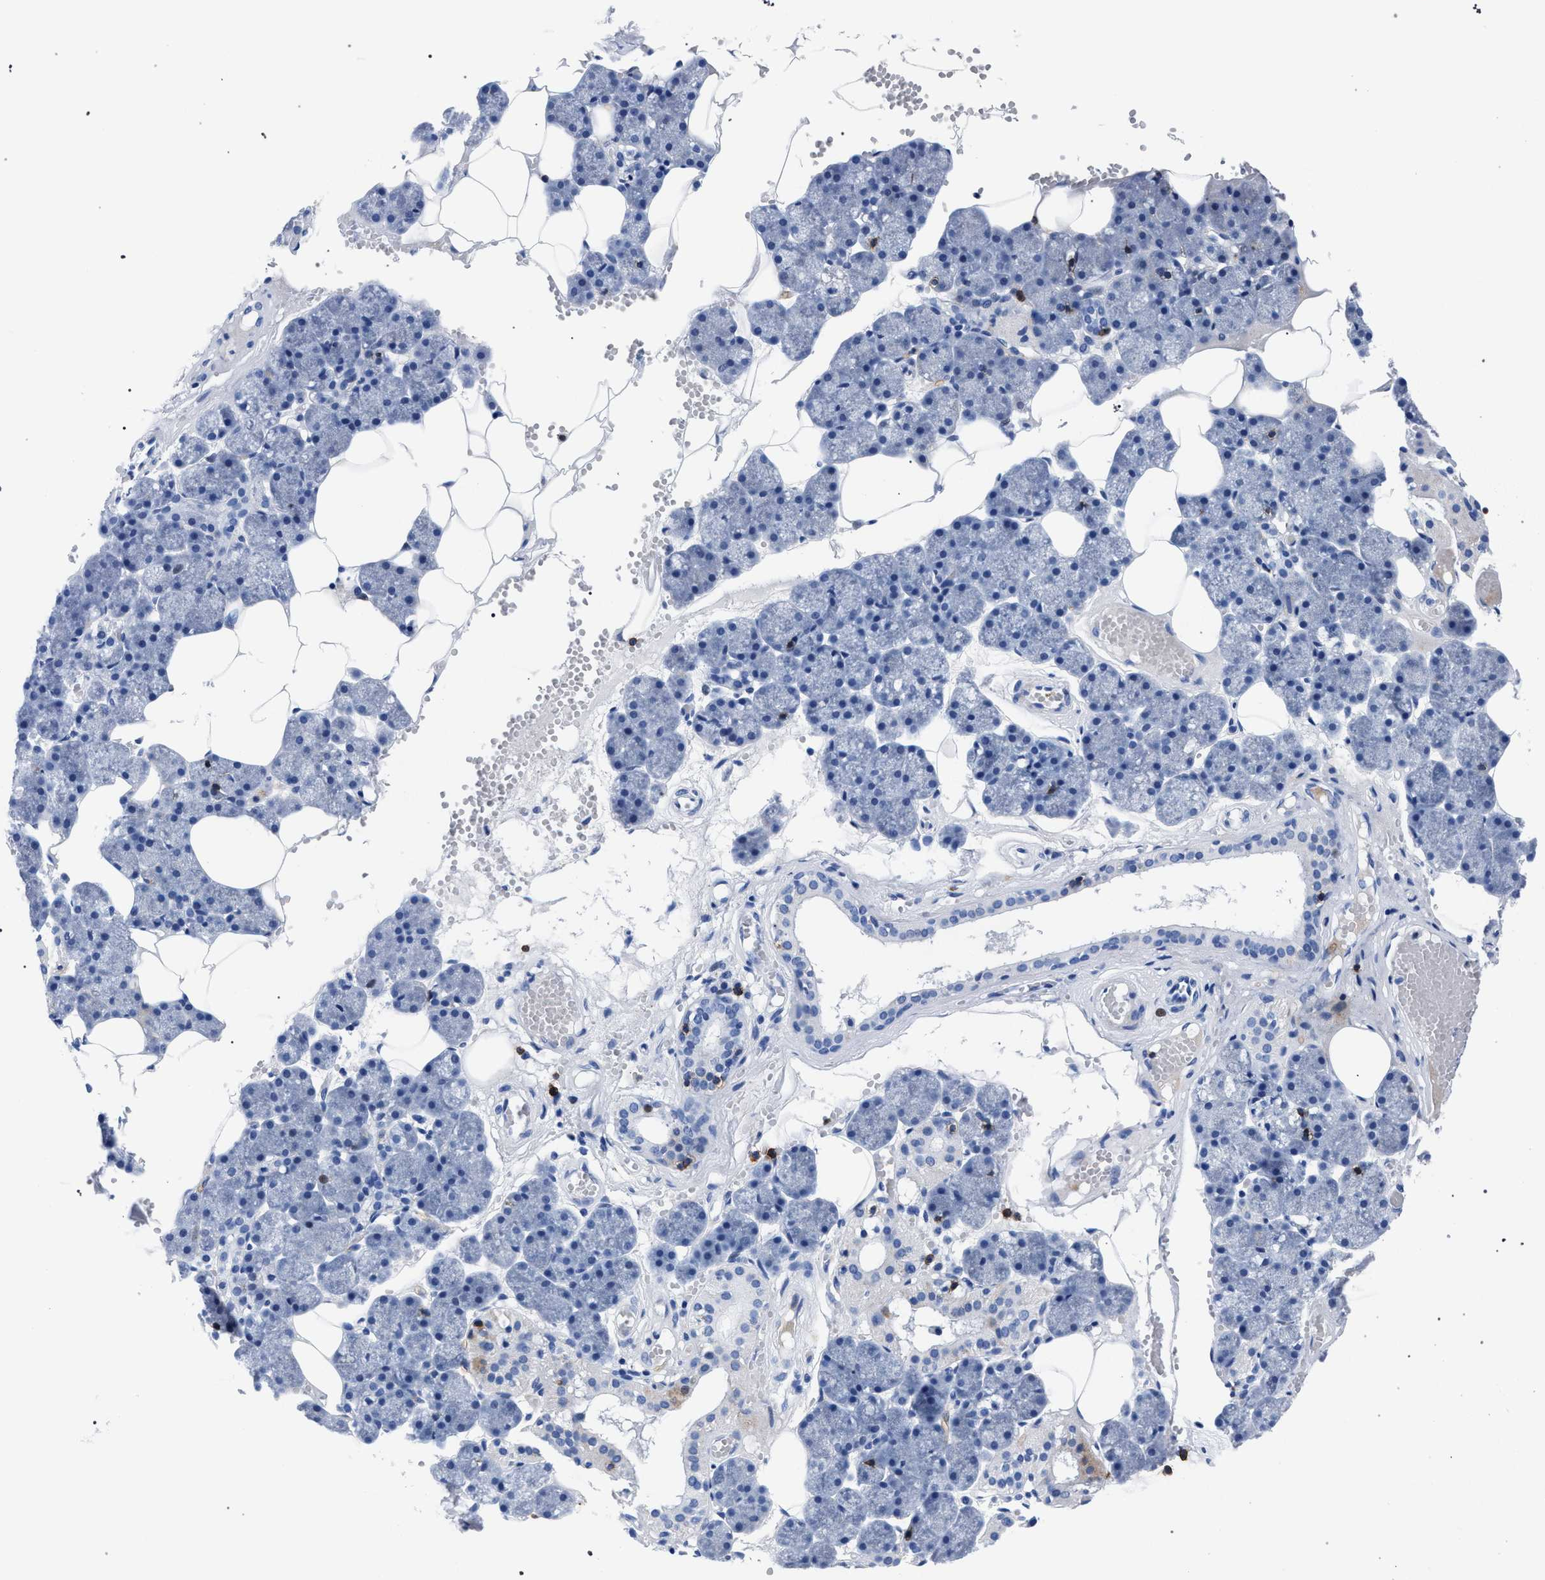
{"staining": {"intensity": "negative", "quantity": "none", "location": "none"}, "tissue": "salivary gland", "cell_type": "Glandular cells", "image_type": "normal", "snomed": [{"axis": "morphology", "description": "Normal tissue, NOS"}, {"axis": "topography", "description": "Salivary gland"}], "caption": "Photomicrograph shows no protein expression in glandular cells of normal salivary gland.", "gene": "KLRK1", "patient": {"sex": "male", "age": 62}}